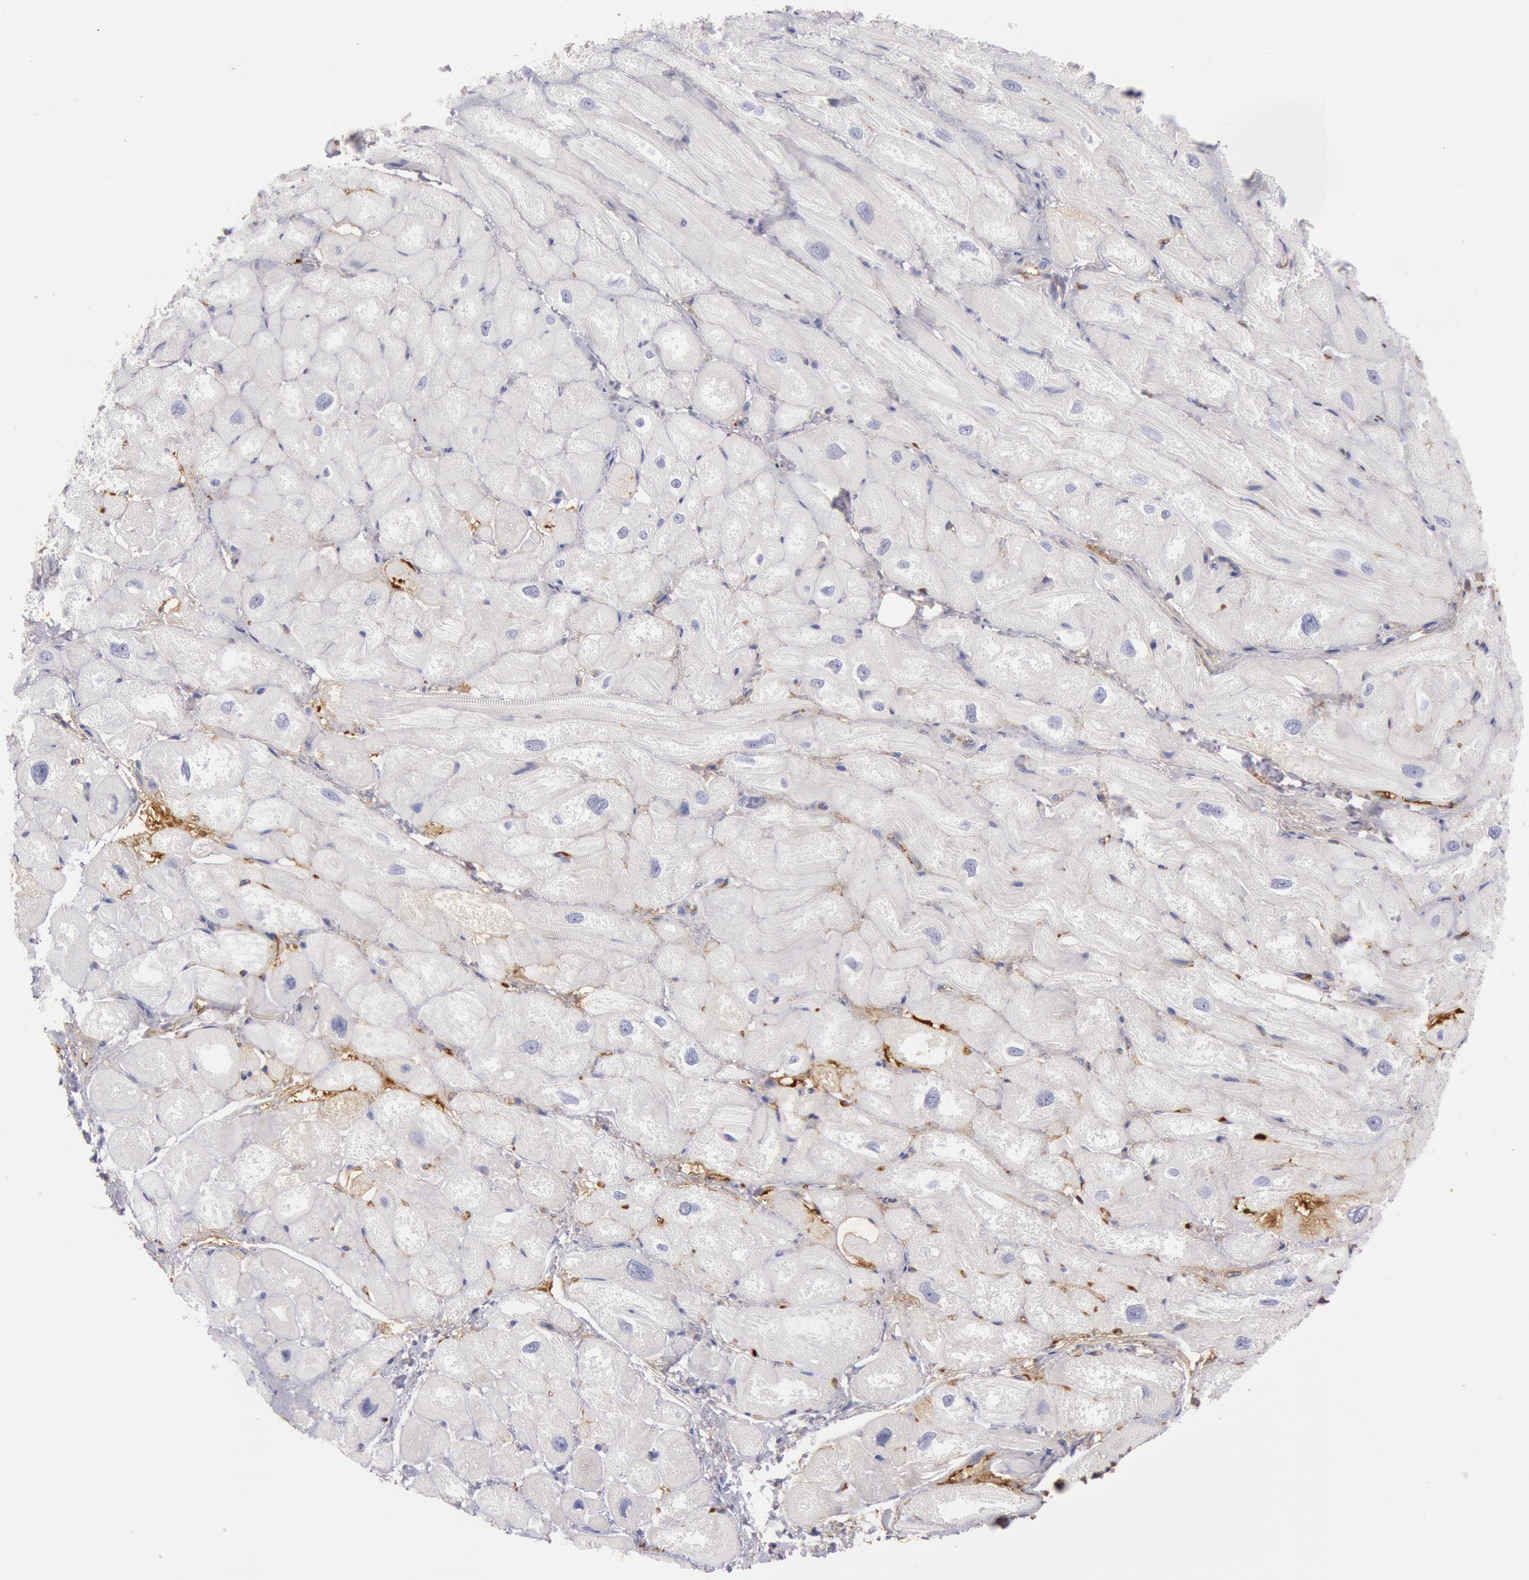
{"staining": {"intensity": "weak", "quantity": "25%-75%", "location": "cytoplasmic/membranous"}, "tissue": "heart muscle", "cell_type": "Cardiomyocytes", "image_type": "normal", "snomed": [{"axis": "morphology", "description": "Normal tissue, NOS"}, {"axis": "topography", "description": "Heart"}], "caption": "The photomicrograph reveals a brown stain indicating the presence of a protein in the cytoplasmic/membranous of cardiomyocytes in heart muscle.", "gene": "IGHA1", "patient": {"sex": "male", "age": 49}}